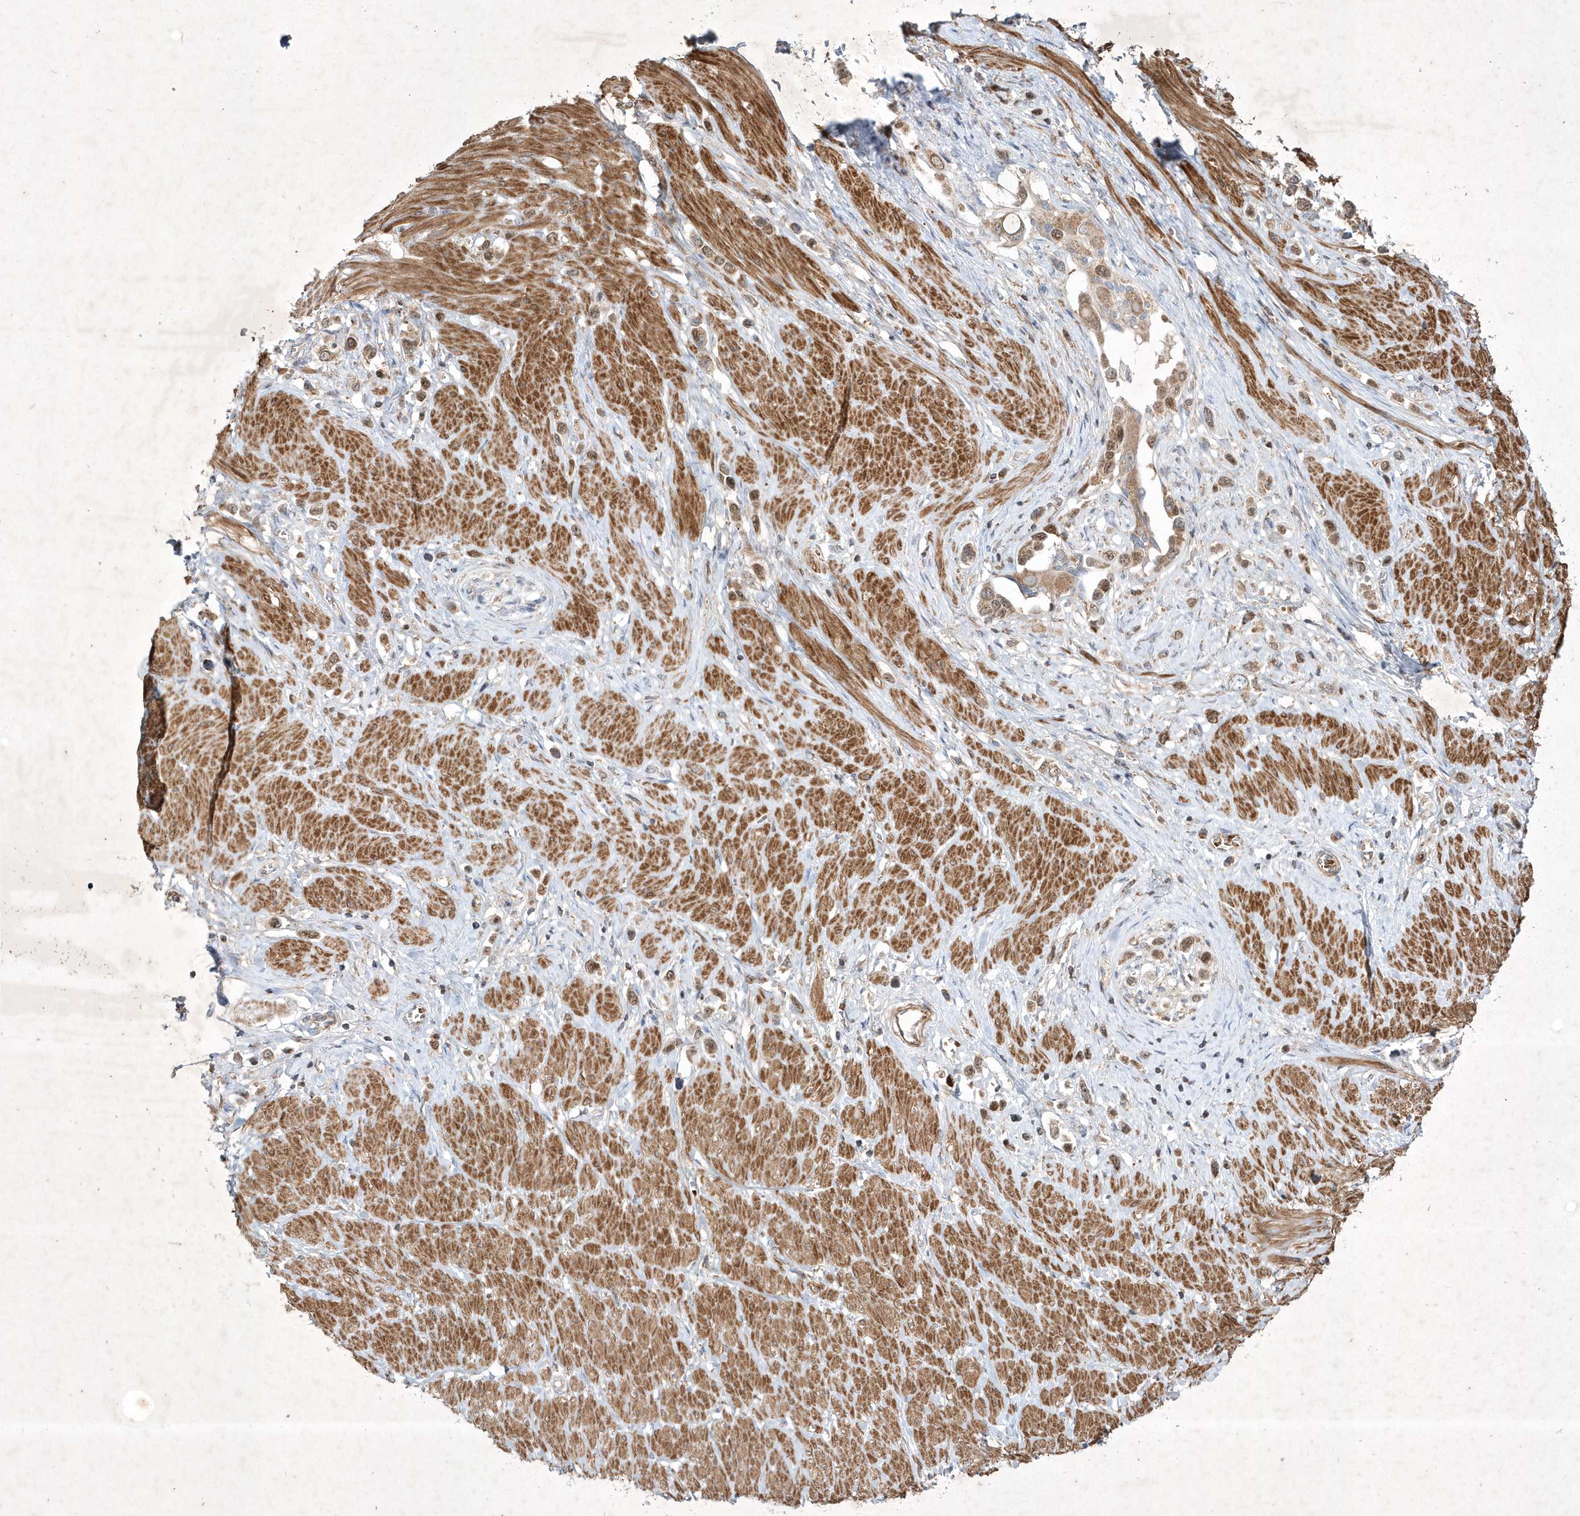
{"staining": {"intensity": "moderate", "quantity": ">75%", "location": "cytoplasmic/membranous,nuclear"}, "tissue": "stomach cancer", "cell_type": "Tumor cells", "image_type": "cancer", "snomed": [{"axis": "morphology", "description": "Normal tissue, NOS"}, {"axis": "morphology", "description": "Adenocarcinoma, NOS"}, {"axis": "topography", "description": "Stomach, upper"}, {"axis": "topography", "description": "Stomach"}], "caption": "Protein staining by immunohistochemistry (IHC) displays moderate cytoplasmic/membranous and nuclear expression in about >75% of tumor cells in adenocarcinoma (stomach).", "gene": "OPA1", "patient": {"sex": "female", "age": 65}}